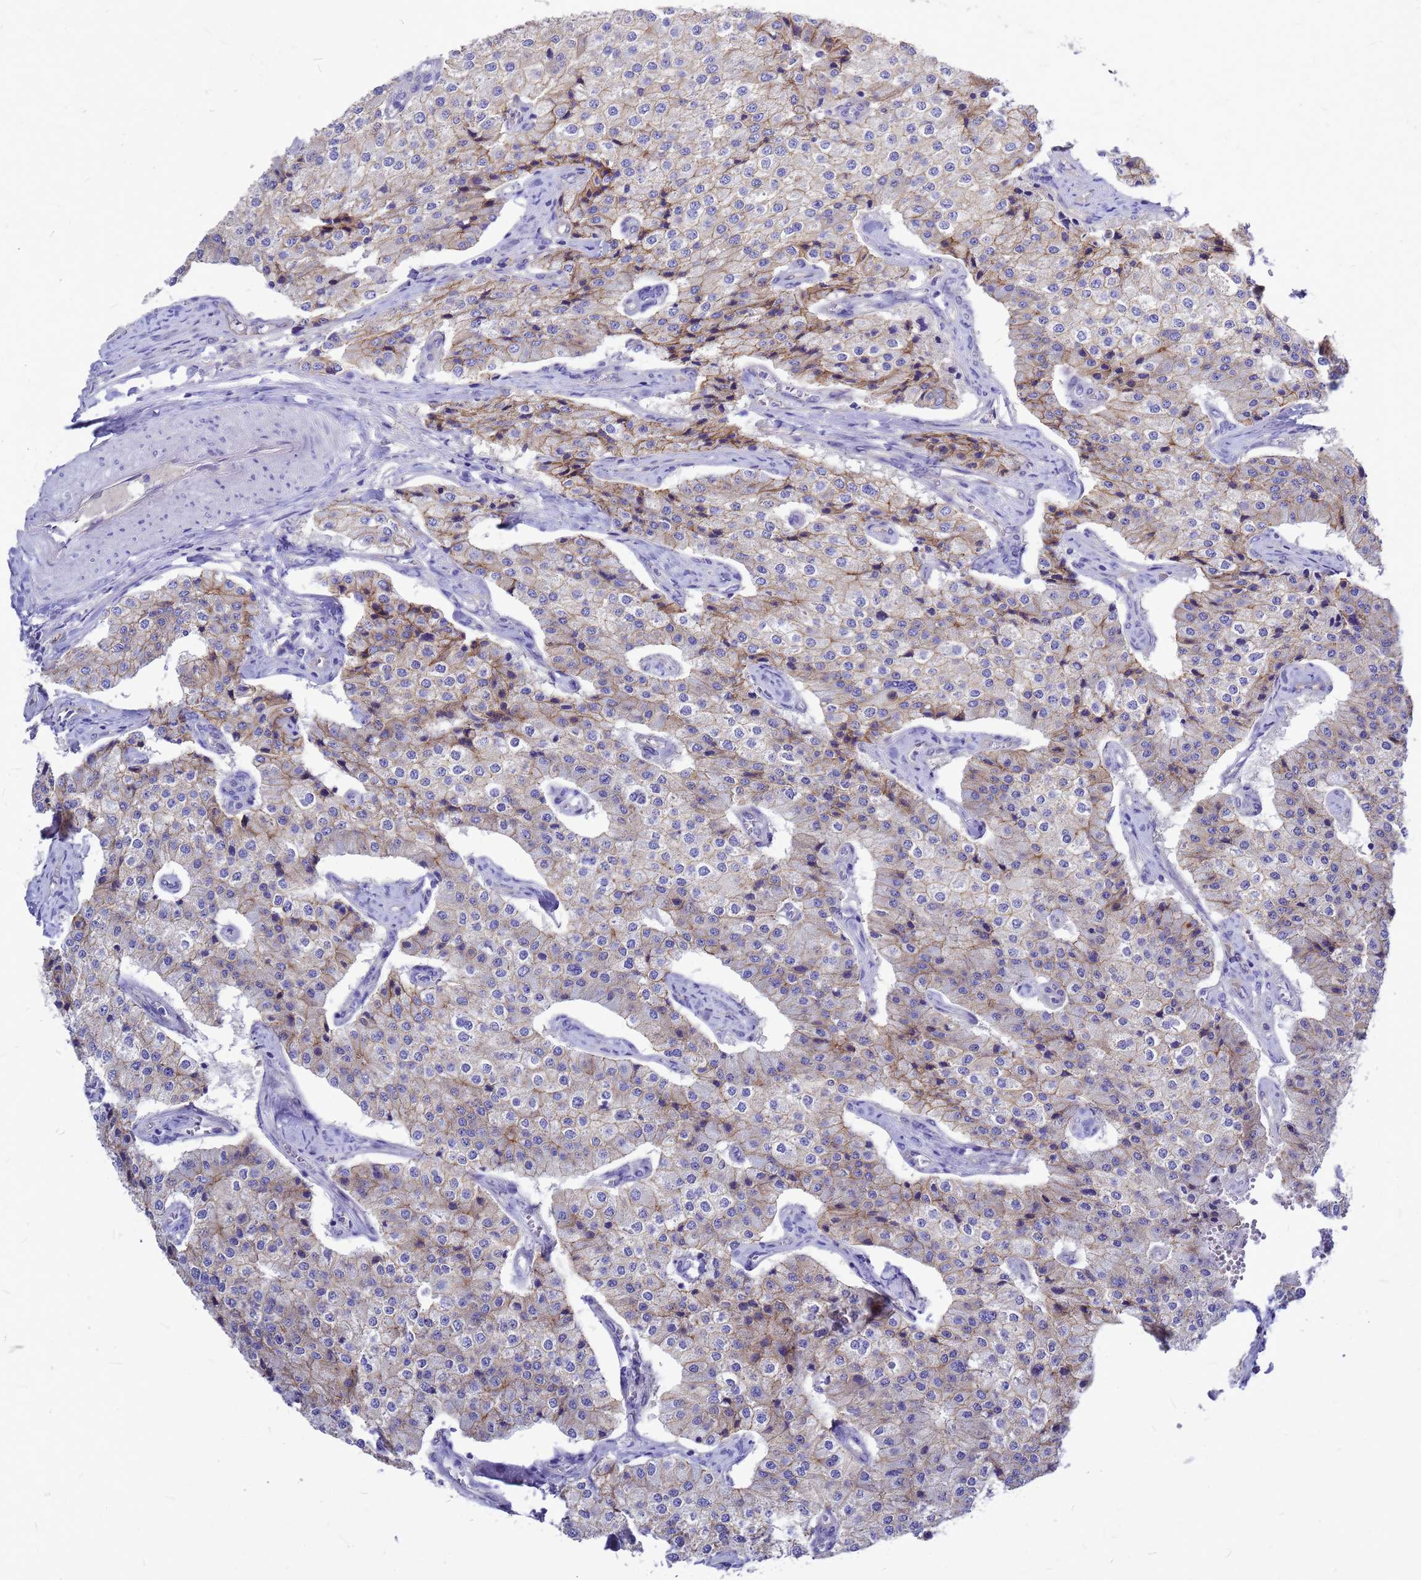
{"staining": {"intensity": "weak", "quantity": "25%-75%", "location": "cytoplasmic/membranous"}, "tissue": "carcinoid", "cell_type": "Tumor cells", "image_type": "cancer", "snomed": [{"axis": "morphology", "description": "Carcinoid, malignant, NOS"}, {"axis": "topography", "description": "Colon"}], "caption": "This image demonstrates carcinoid stained with immunohistochemistry to label a protein in brown. The cytoplasmic/membranous of tumor cells show weak positivity for the protein. Nuclei are counter-stained blue.", "gene": "FBXW5", "patient": {"sex": "female", "age": 52}}